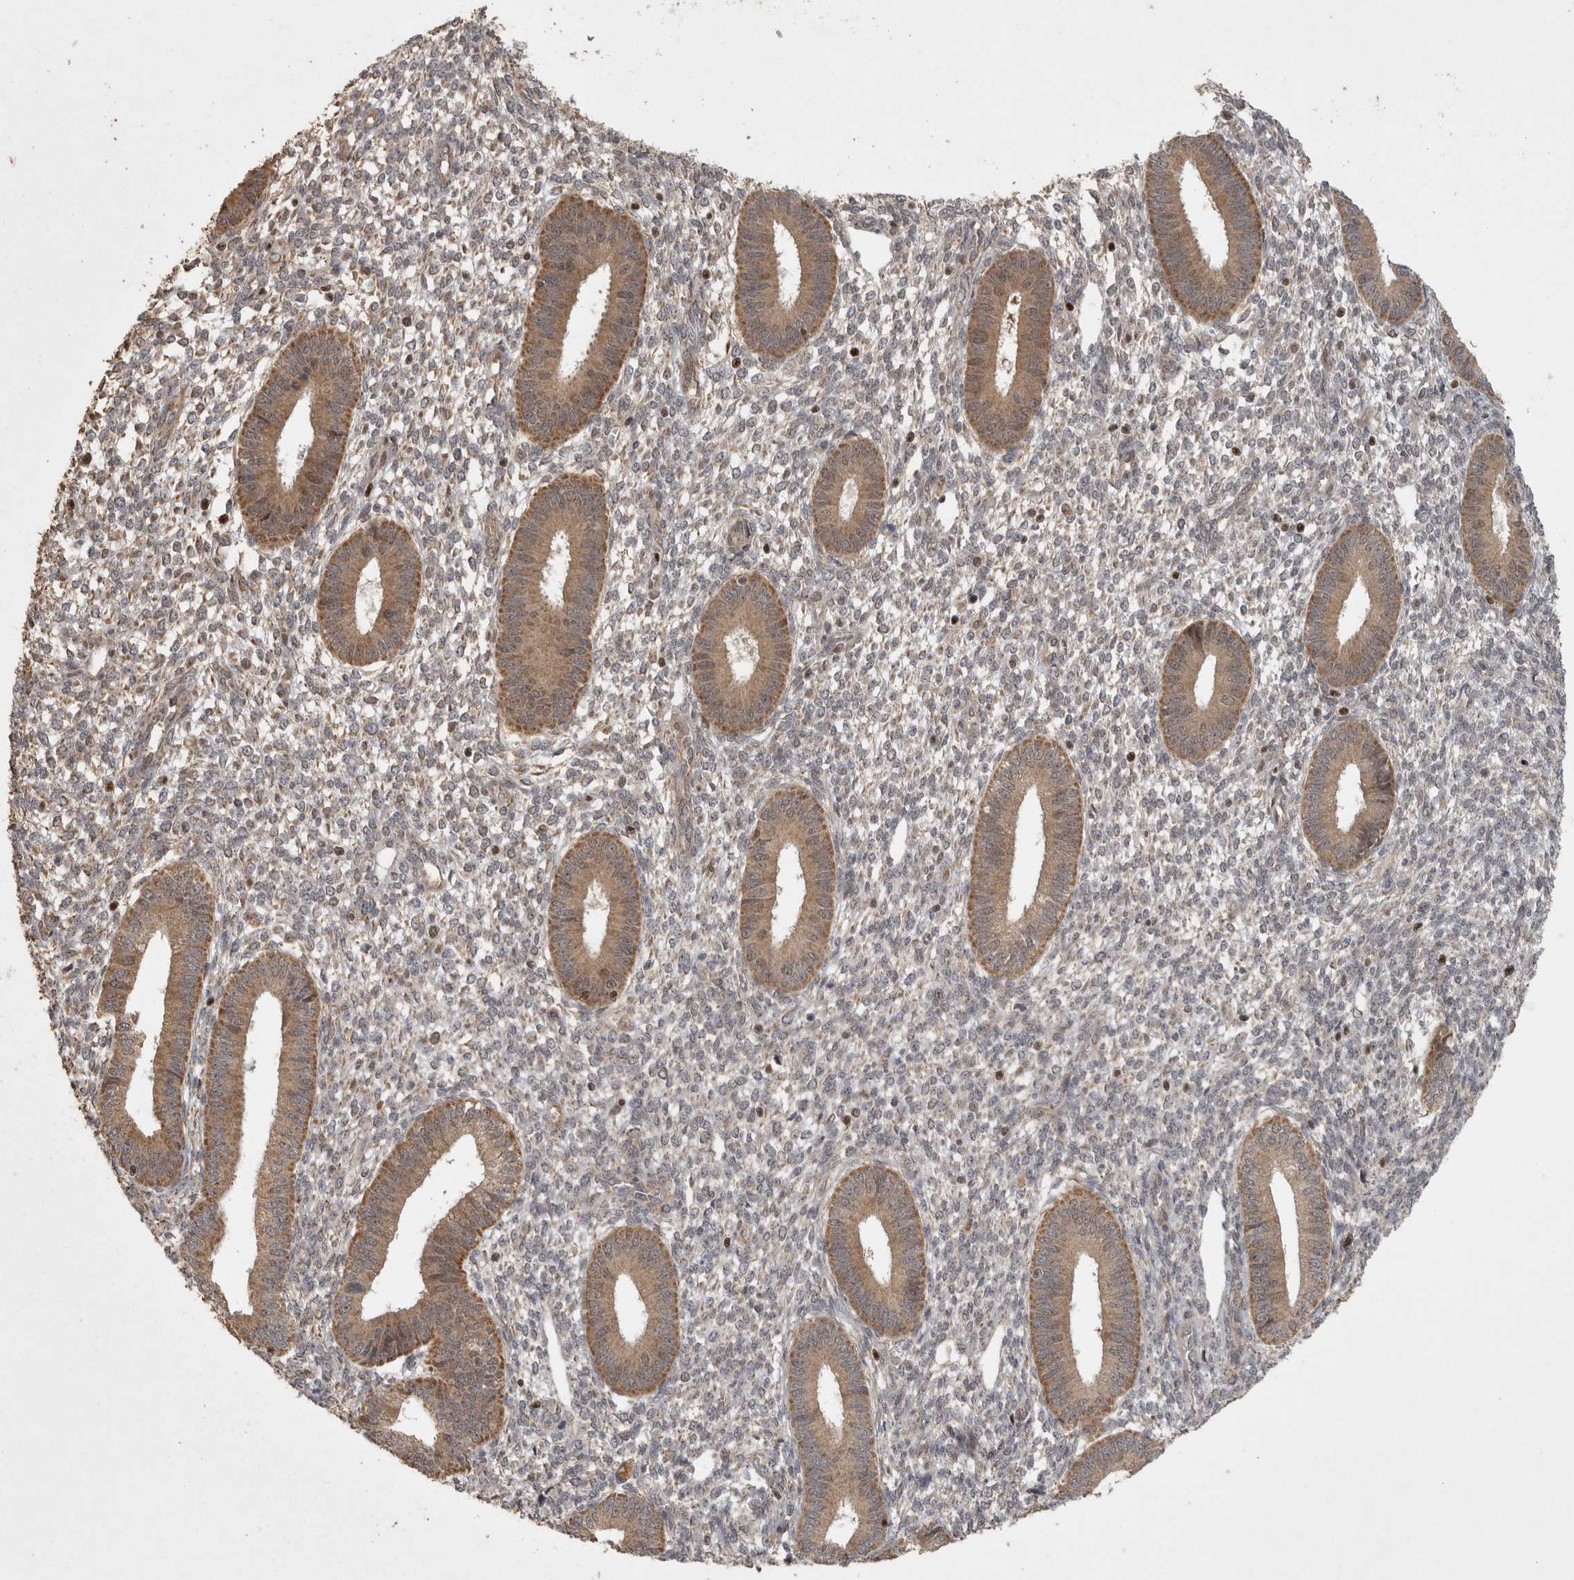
{"staining": {"intensity": "strong", "quantity": "<25%", "location": "nuclear"}, "tissue": "endometrium", "cell_type": "Cells in endometrial stroma", "image_type": "normal", "snomed": [{"axis": "morphology", "description": "Normal tissue, NOS"}, {"axis": "topography", "description": "Endometrium"}], "caption": "This is an image of immunohistochemistry staining of normal endometrium, which shows strong staining in the nuclear of cells in endometrial stroma.", "gene": "KDM8", "patient": {"sex": "female", "age": 46}}